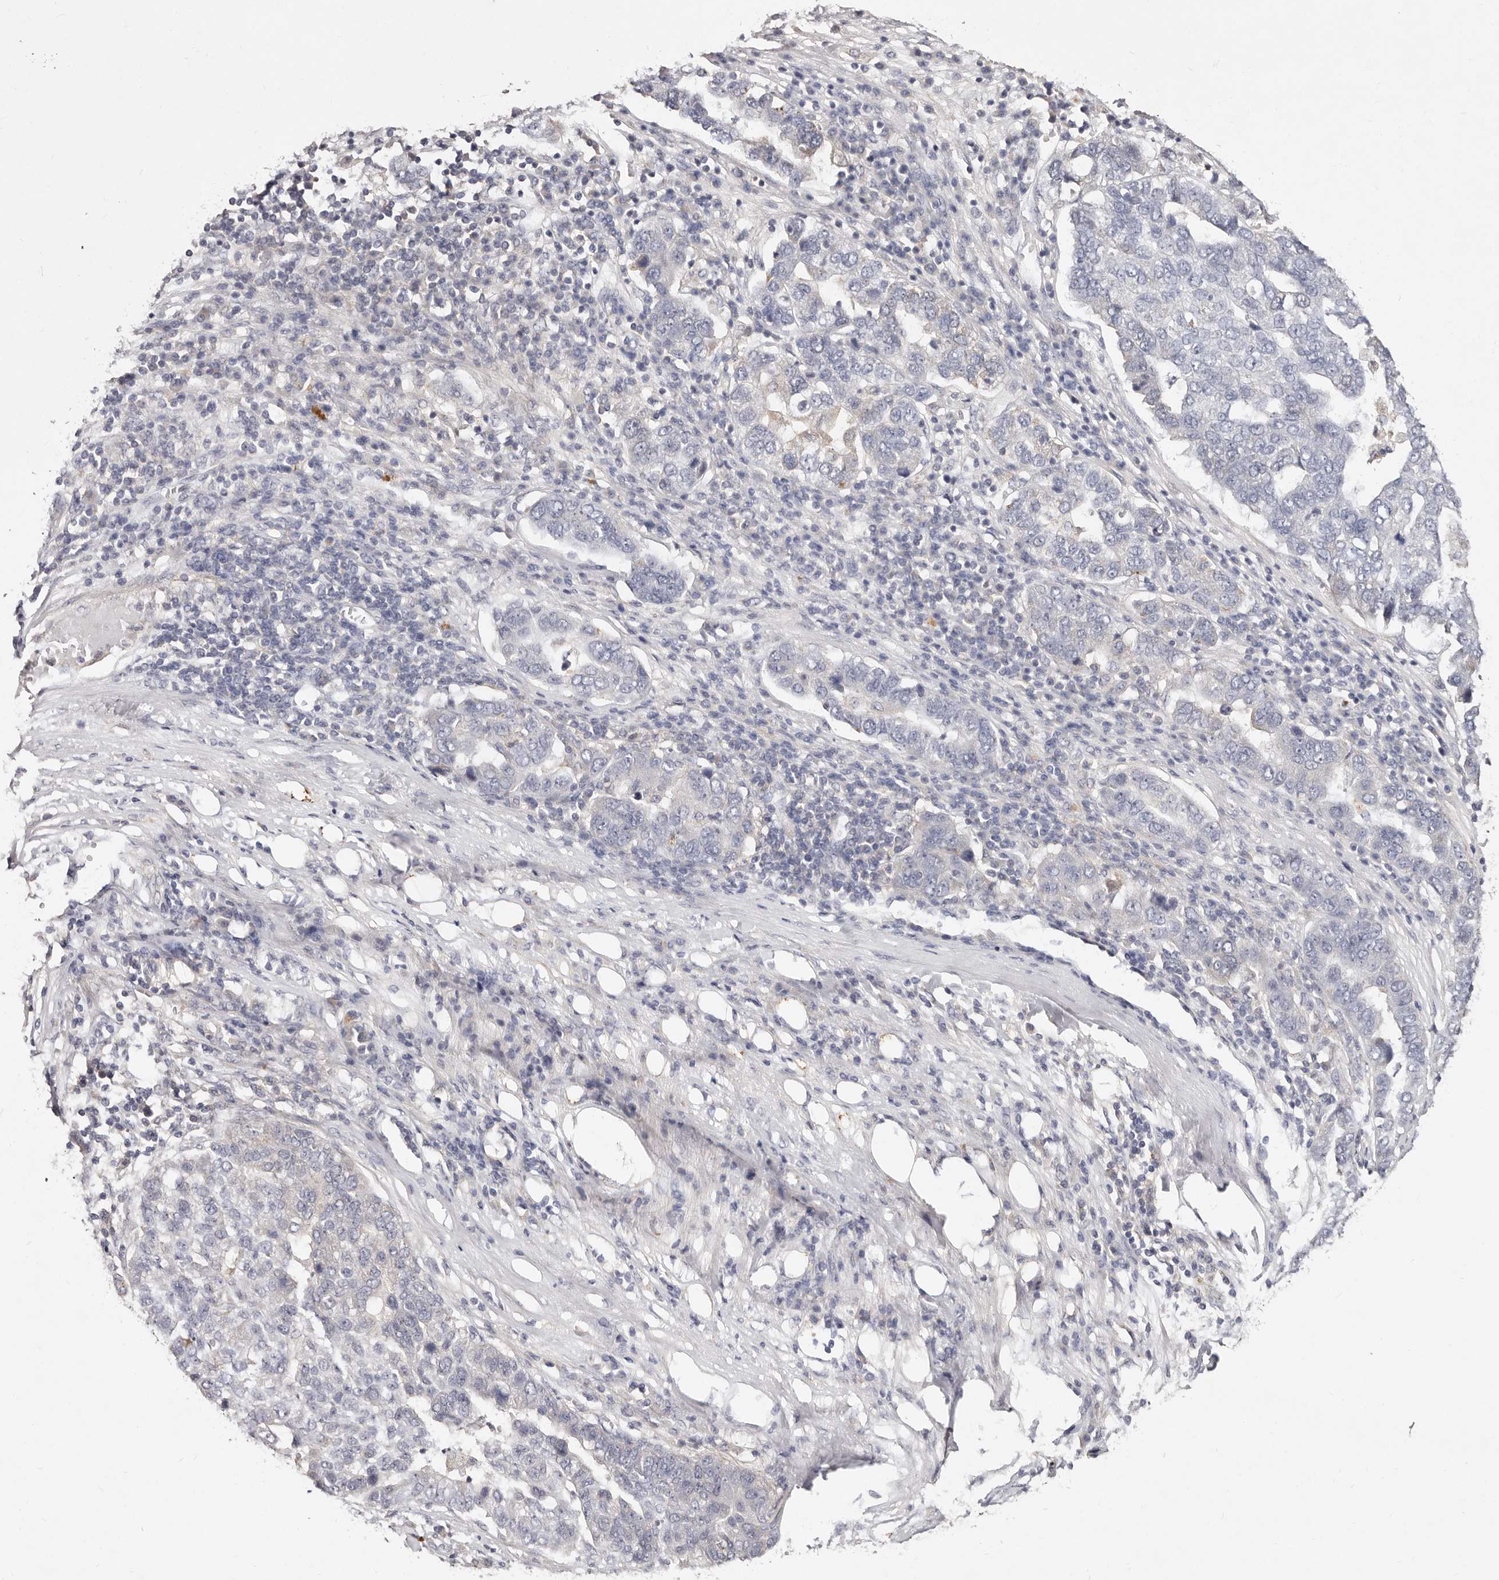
{"staining": {"intensity": "negative", "quantity": "none", "location": "none"}, "tissue": "pancreatic cancer", "cell_type": "Tumor cells", "image_type": "cancer", "snomed": [{"axis": "morphology", "description": "Adenocarcinoma, NOS"}, {"axis": "topography", "description": "Pancreas"}], "caption": "This is an immunohistochemistry (IHC) histopathology image of pancreatic cancer (adenocarcinoma). There is no positivity in tumor cells.", "gene": "MRPS33", "patient": {"sex": "female", "age": 61}}